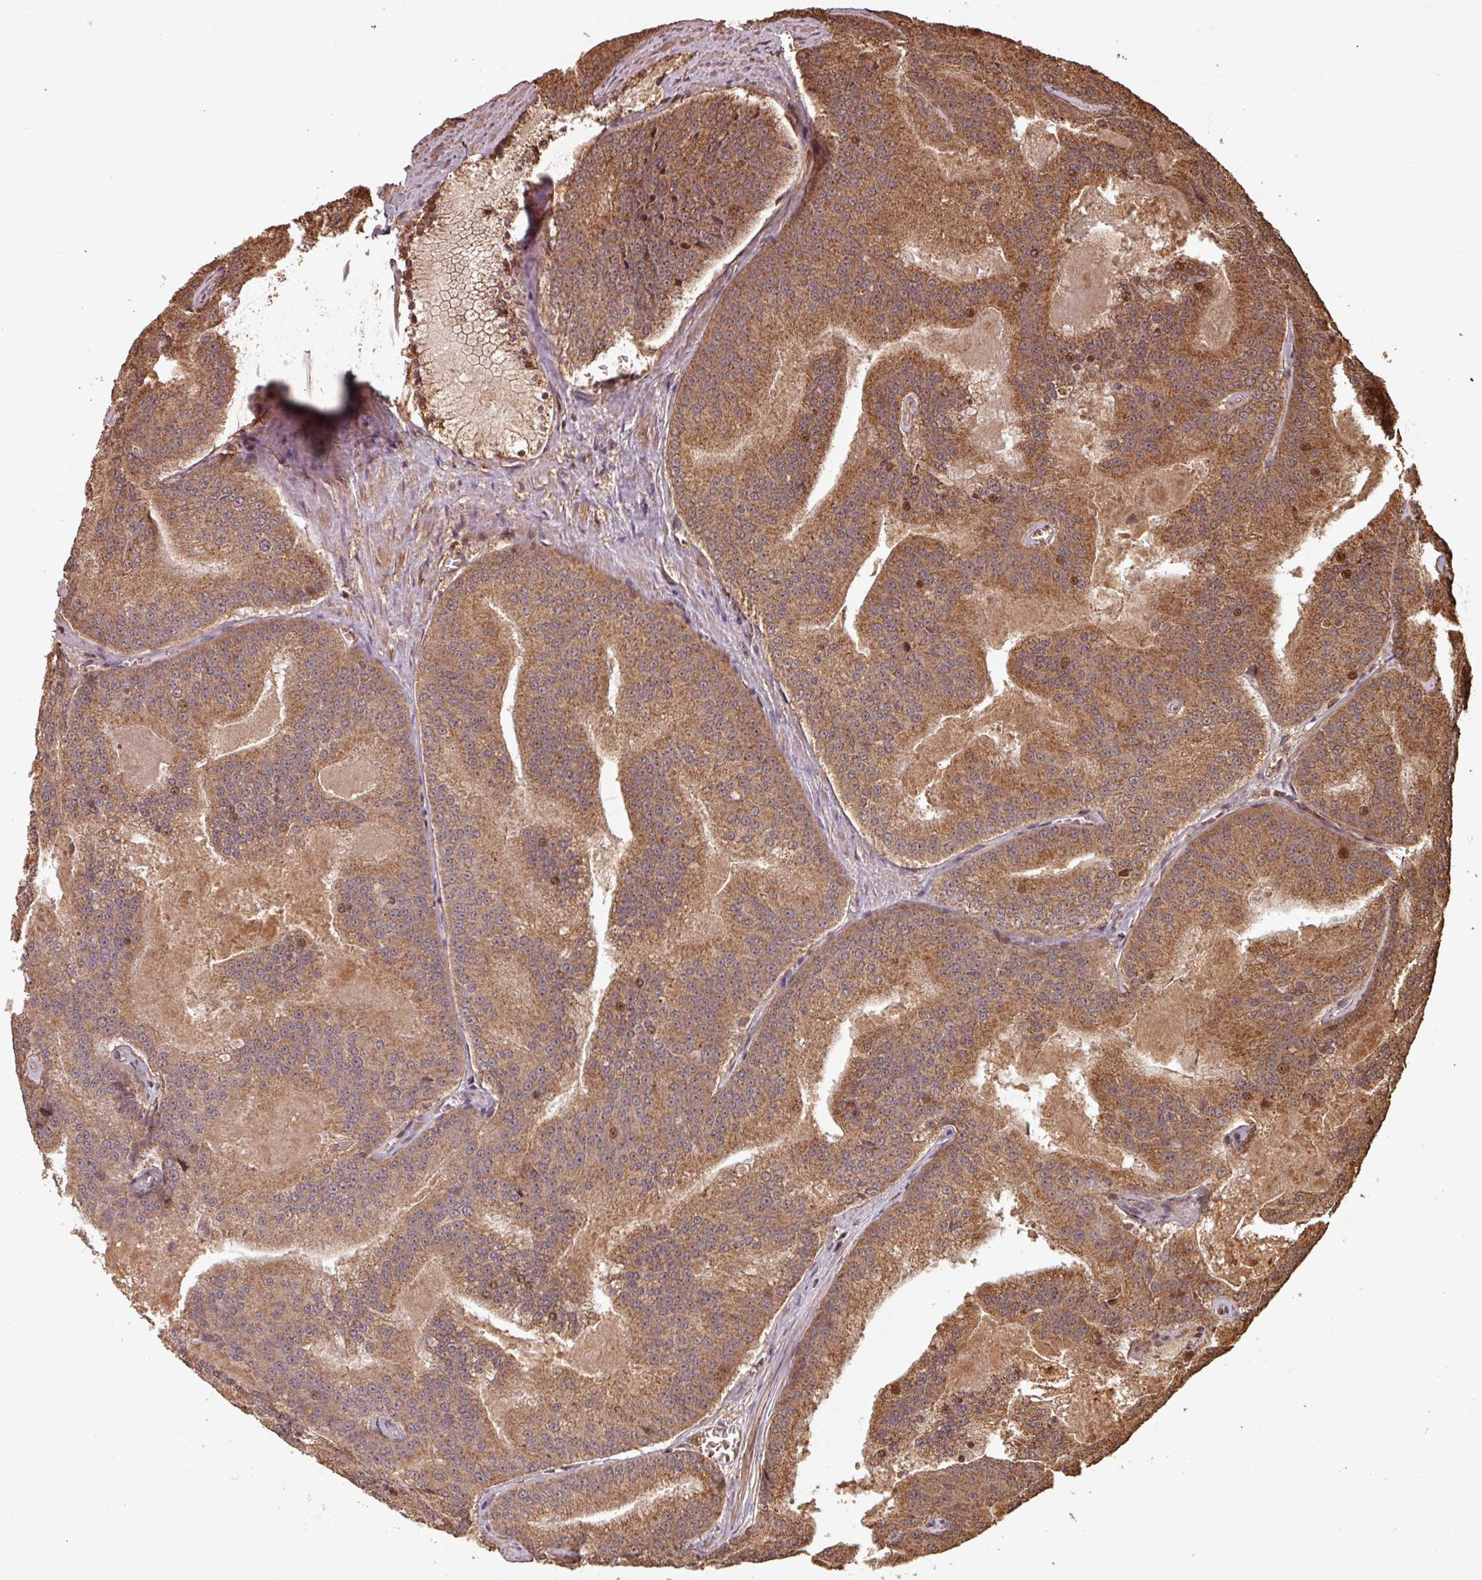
{"staining": {"intensity": "moderate", "quantity": ">75%", "location": "cytoplasmic/membranous"}, "tissue": "prostate cancer", "cell_type": "Tumor cells", "image_type": "cancer", "snomed": [{"axis": "morphology", "description": "Adenocarcinoma, High grade"}, {"axis": "topography", "description": "Prostate"}], "caption": "About >75% of tumor cells in adenocarcinoma (high-grade) (prostate) show moderate cytoplasmic/membranous protein staining as visualized by brown immunohistochemical staining.", "gene": "EID1", "patient": {"sex": "male", "age": 61}}